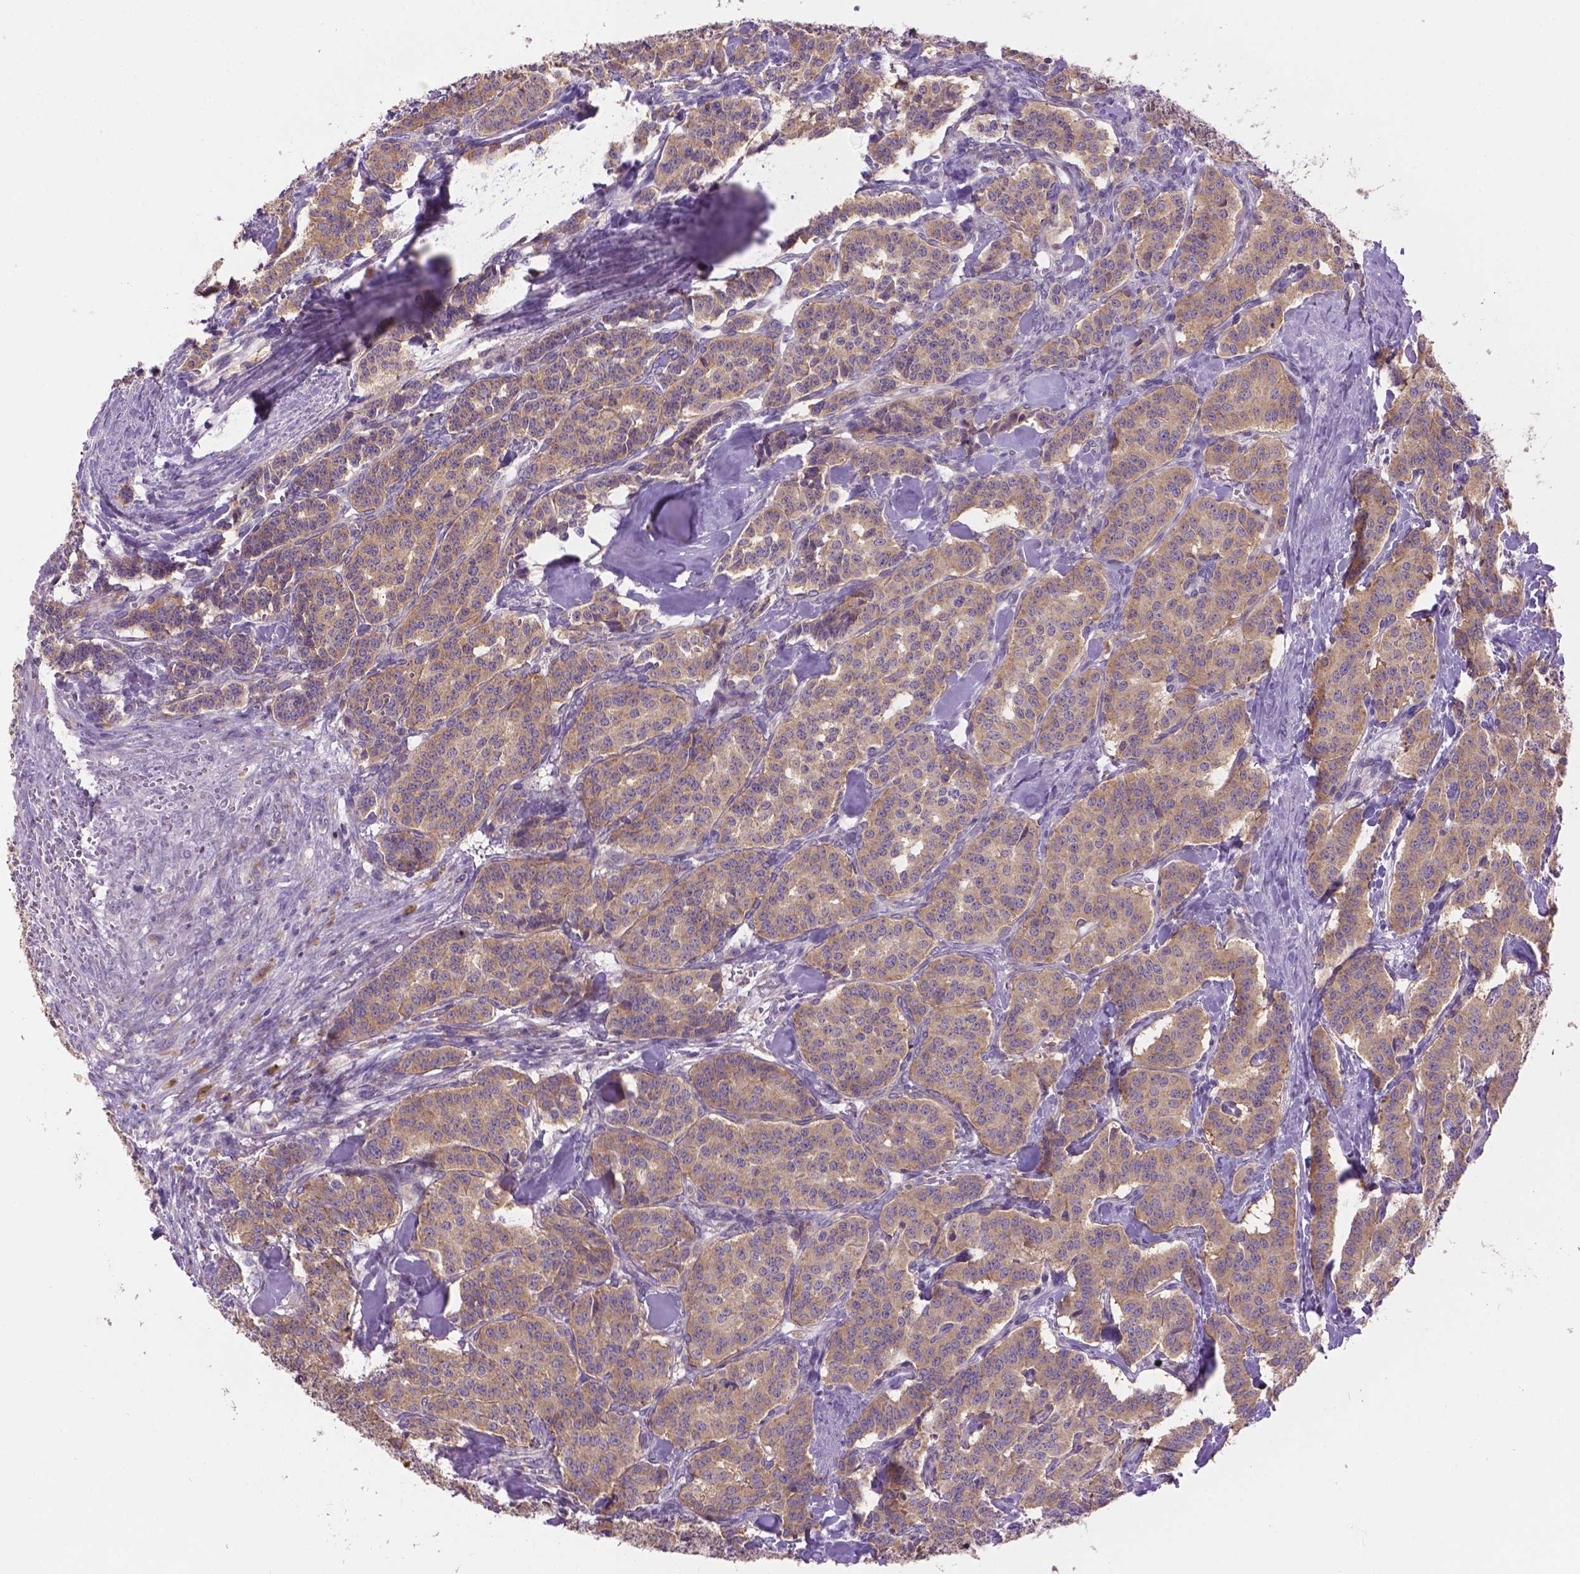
{"staining": {"intensity": "weak", "quantity": ">75%", "location": "cytoplasmic/membranous"}, "tissue": "carcinoid", "cell_type": "Tumor cells", "image_type": "cancer", "snomed": [{"axis": "morphology", "description": "Normal tissue, NOS"}, {"axis": "morphology", "description": "Carcinoid, malignant, NOS"}, {"axis": "topography", "description": "Lung"}], "caption": "Weak cytoplasmic/membranous positivity is appreciated in approximately >75% of tumor cells in malignant carcinoid.", "gene": "CDH7", "patient": {"sex": "female", "age": 46}}